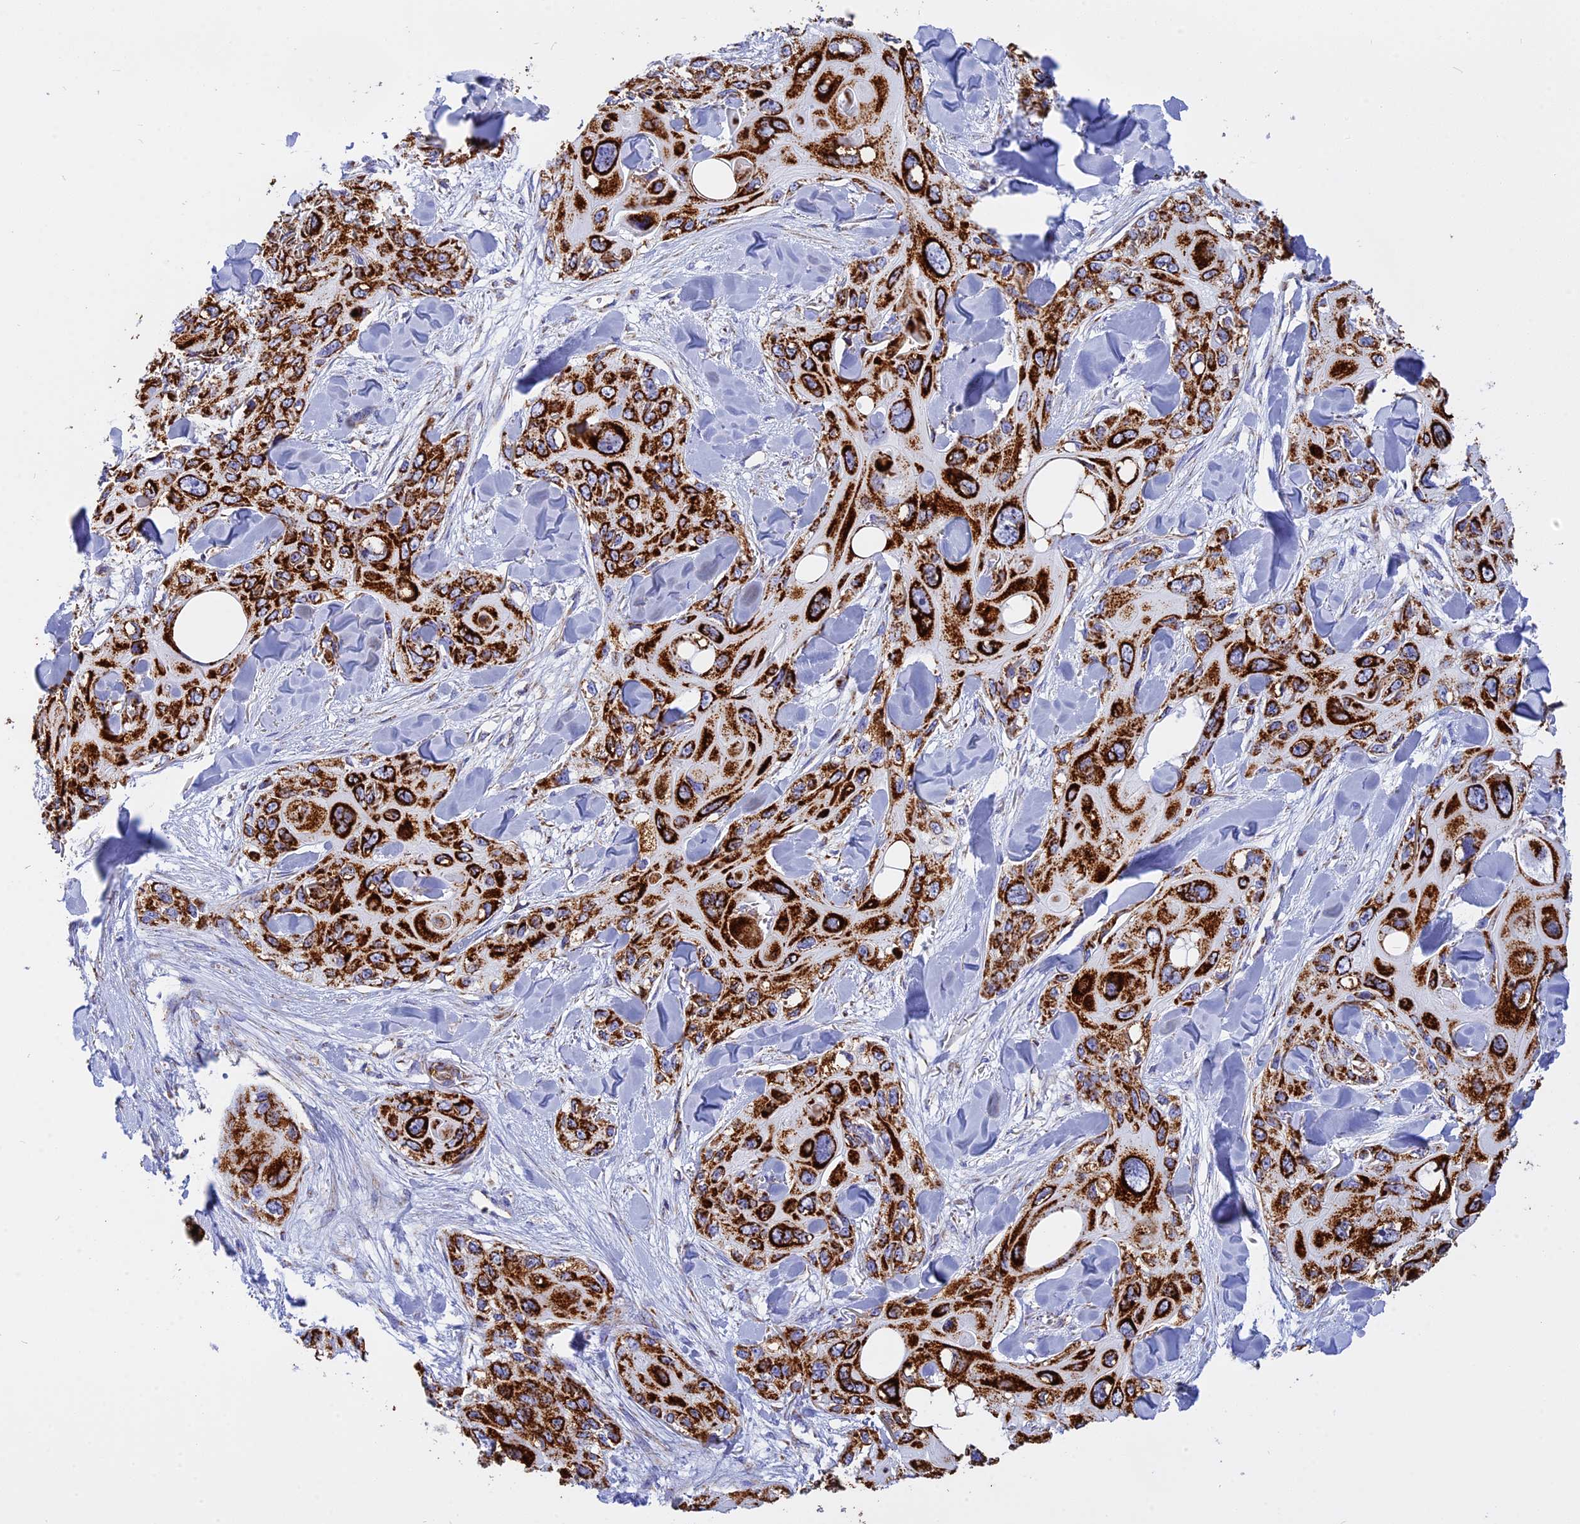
{"staining": {"intensity": "strong", "quantity": ">75%", "location": "cytoplasmic/membranous"}, "tissue": "skin cancer", "cell_type": "Tumor cells", "image_type": "cancer", "snomed": [{"axis": "morphology", "description": "Normal tissue, NOS"}, {"axis": "morphology", "description": "Squamous cell carcinoma, NOS"}, {"axis": "topography", "description": "Skin"}], "caption": "This is a histology image of immunohistochemistry staining of skin squamous cell carcinoma, which shows strong expression in the cytoplasmic/membranous of tumor cells.", "gene": "VDAC2", "patient": {"sex": "male", "age": 72}}